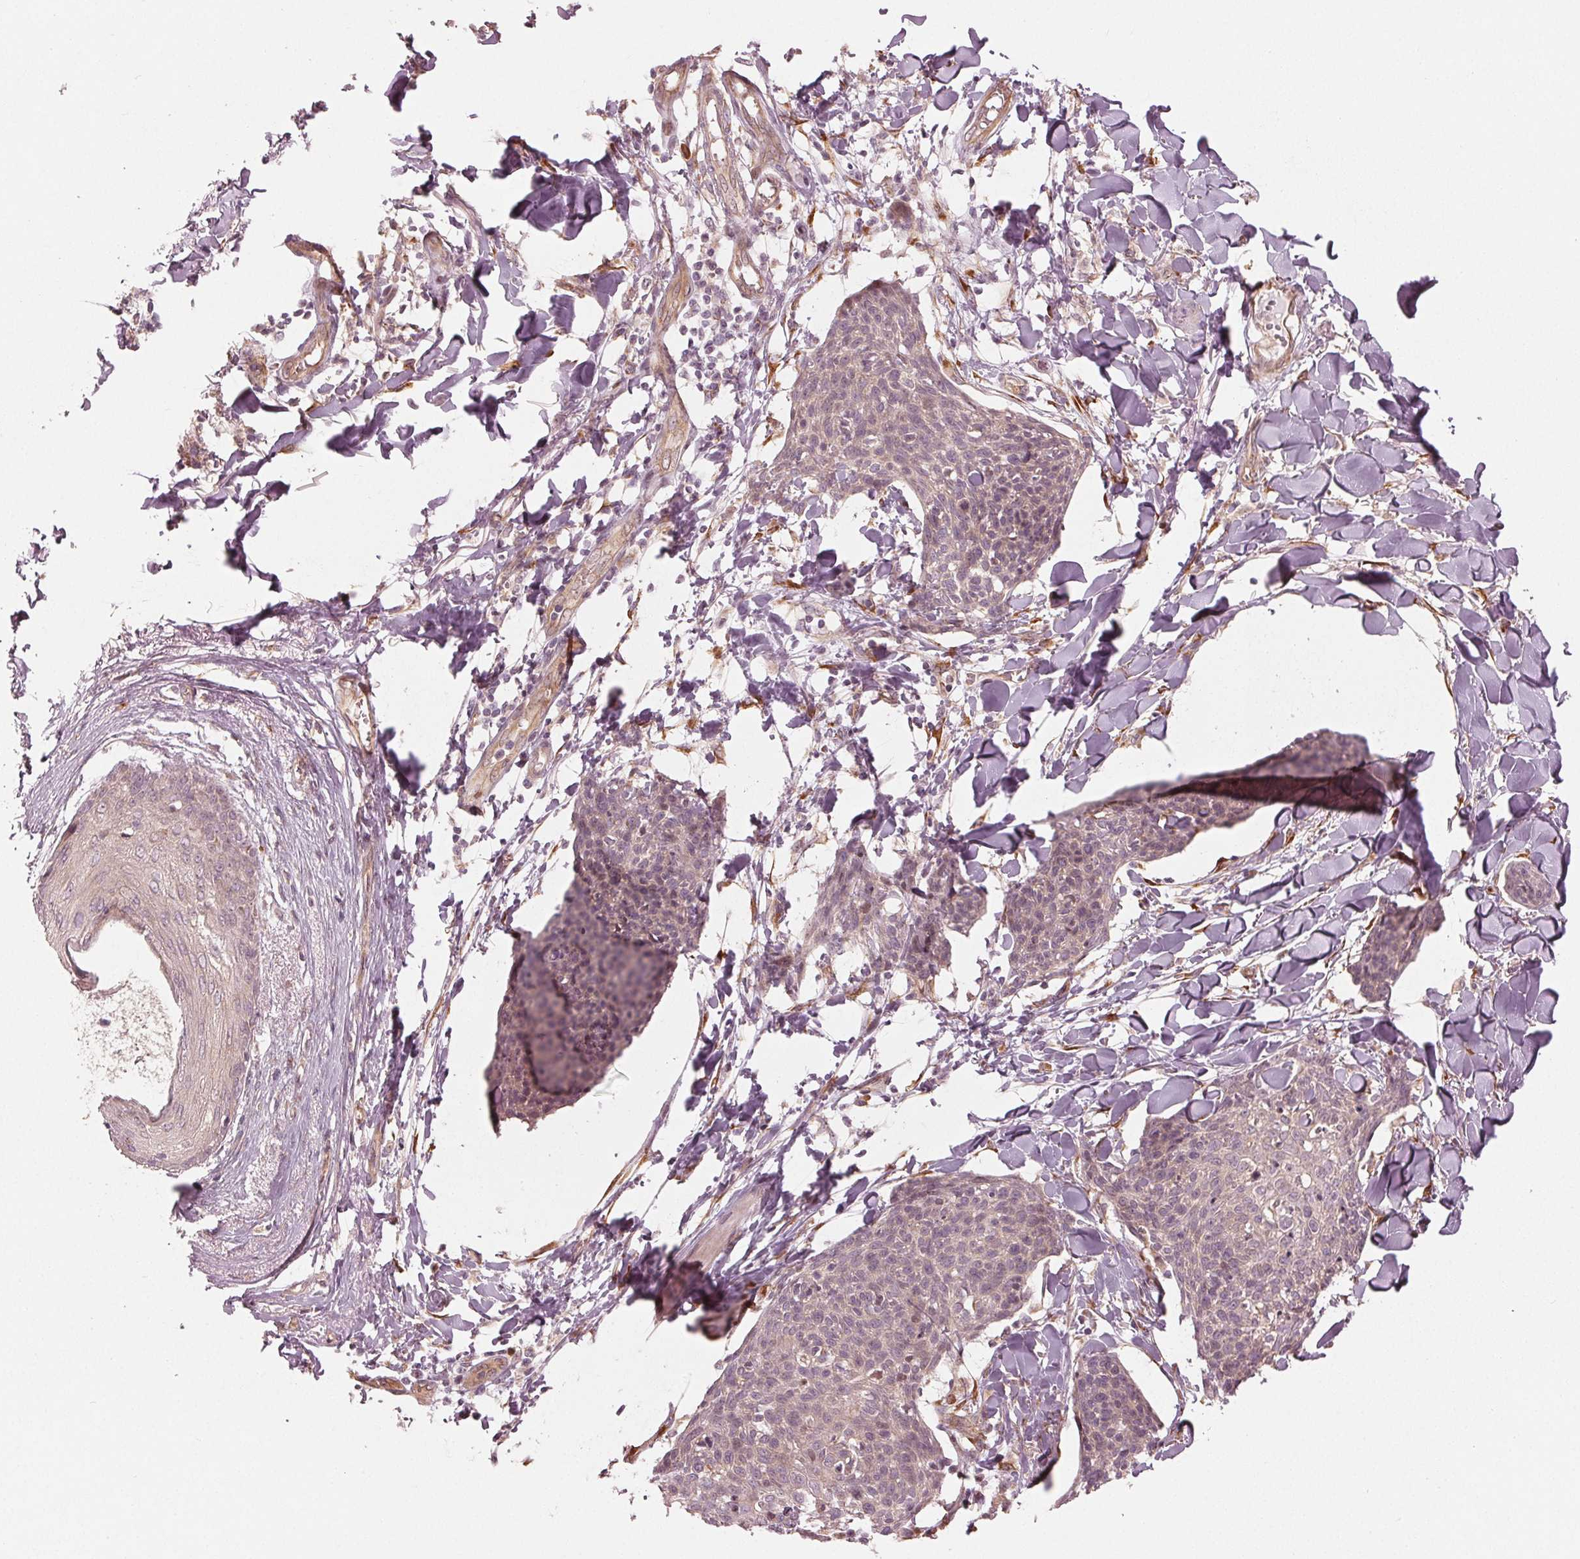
{"staining": {"intensity": "weak", "quantity": "<25%", "location": "cytoplasmic/membranous"}, "tissue": "skin cancer", "cell_type": "Tumor cells", "image_type": "cancer", "snomed": [{"axis": "morphology", "description": "Squamous cell carcinoma, NOS"}, {"axis": "topography", "description": "Skin"}, {"axis": "topography", "description": "Vulva"}], "caption": "A micrograph of skin cancer (squamous cell carcinoma) stained for a protein demonstrates no brown staining in tumor cells.", "gene": "CMIP", "patient": {"sex": "female", "age": 75}}